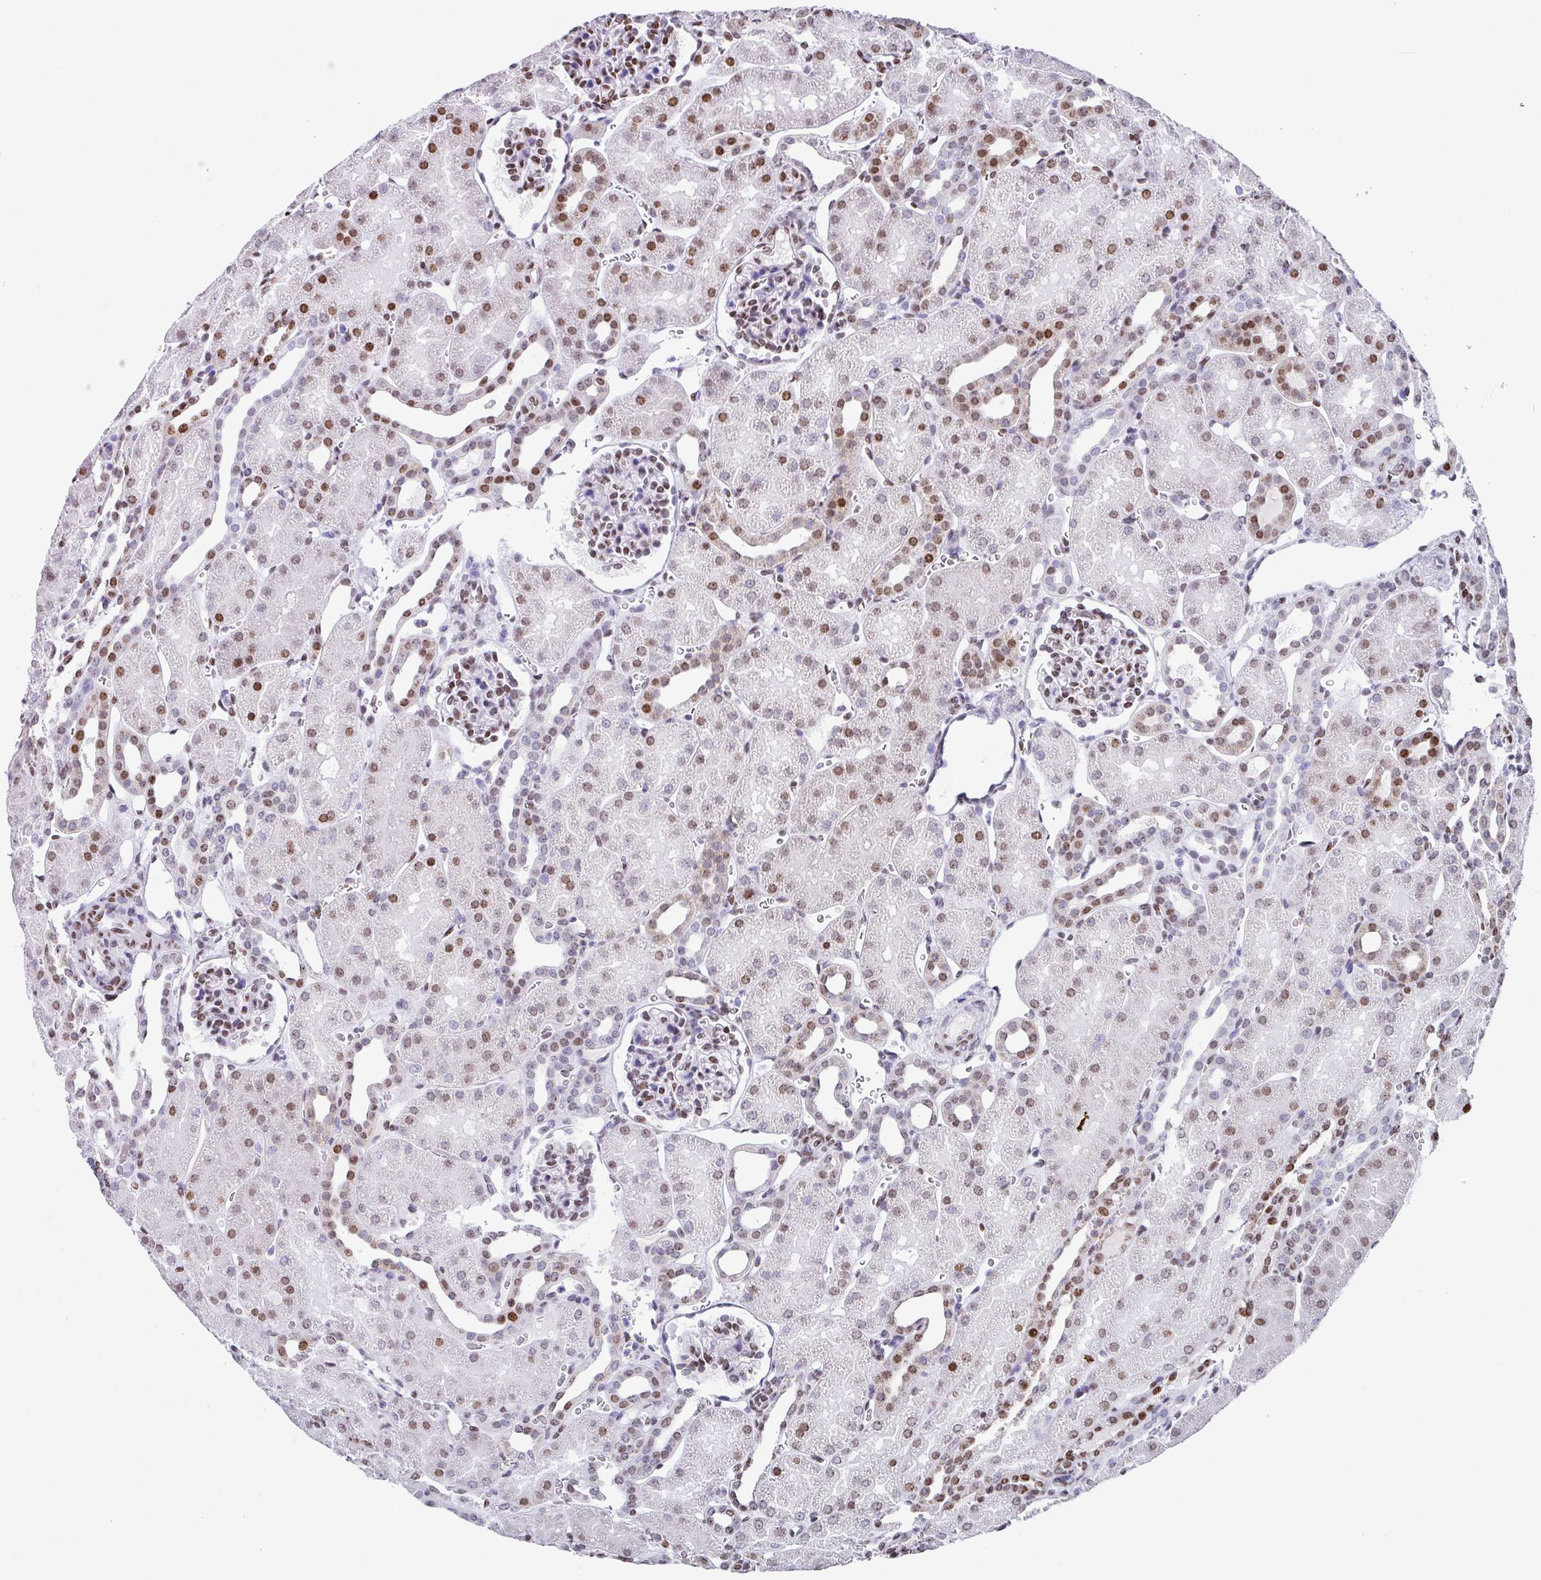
{"staining": {"intensity": "moderate", "quantity": "25%-75%", "location": "nuclear"}, "tissue": "kidney", "cell_type": "Cells in glomeruli", "image_type": "normal", "snomed": [{"axis": "morphology", "description": "Normal tissue, NOS"}, {"axis": "topography", "description": "Kidney"}], "caption": "Cells in glomeruli demonstrate moderate nuclear staining in about 25%-75% of cells in unremarkable kidney. (DAB IHC, brown staining for protein, blue staining for nuclei).", "gene": "TCF3", "patient": {"sex": "male", "age": 2}}